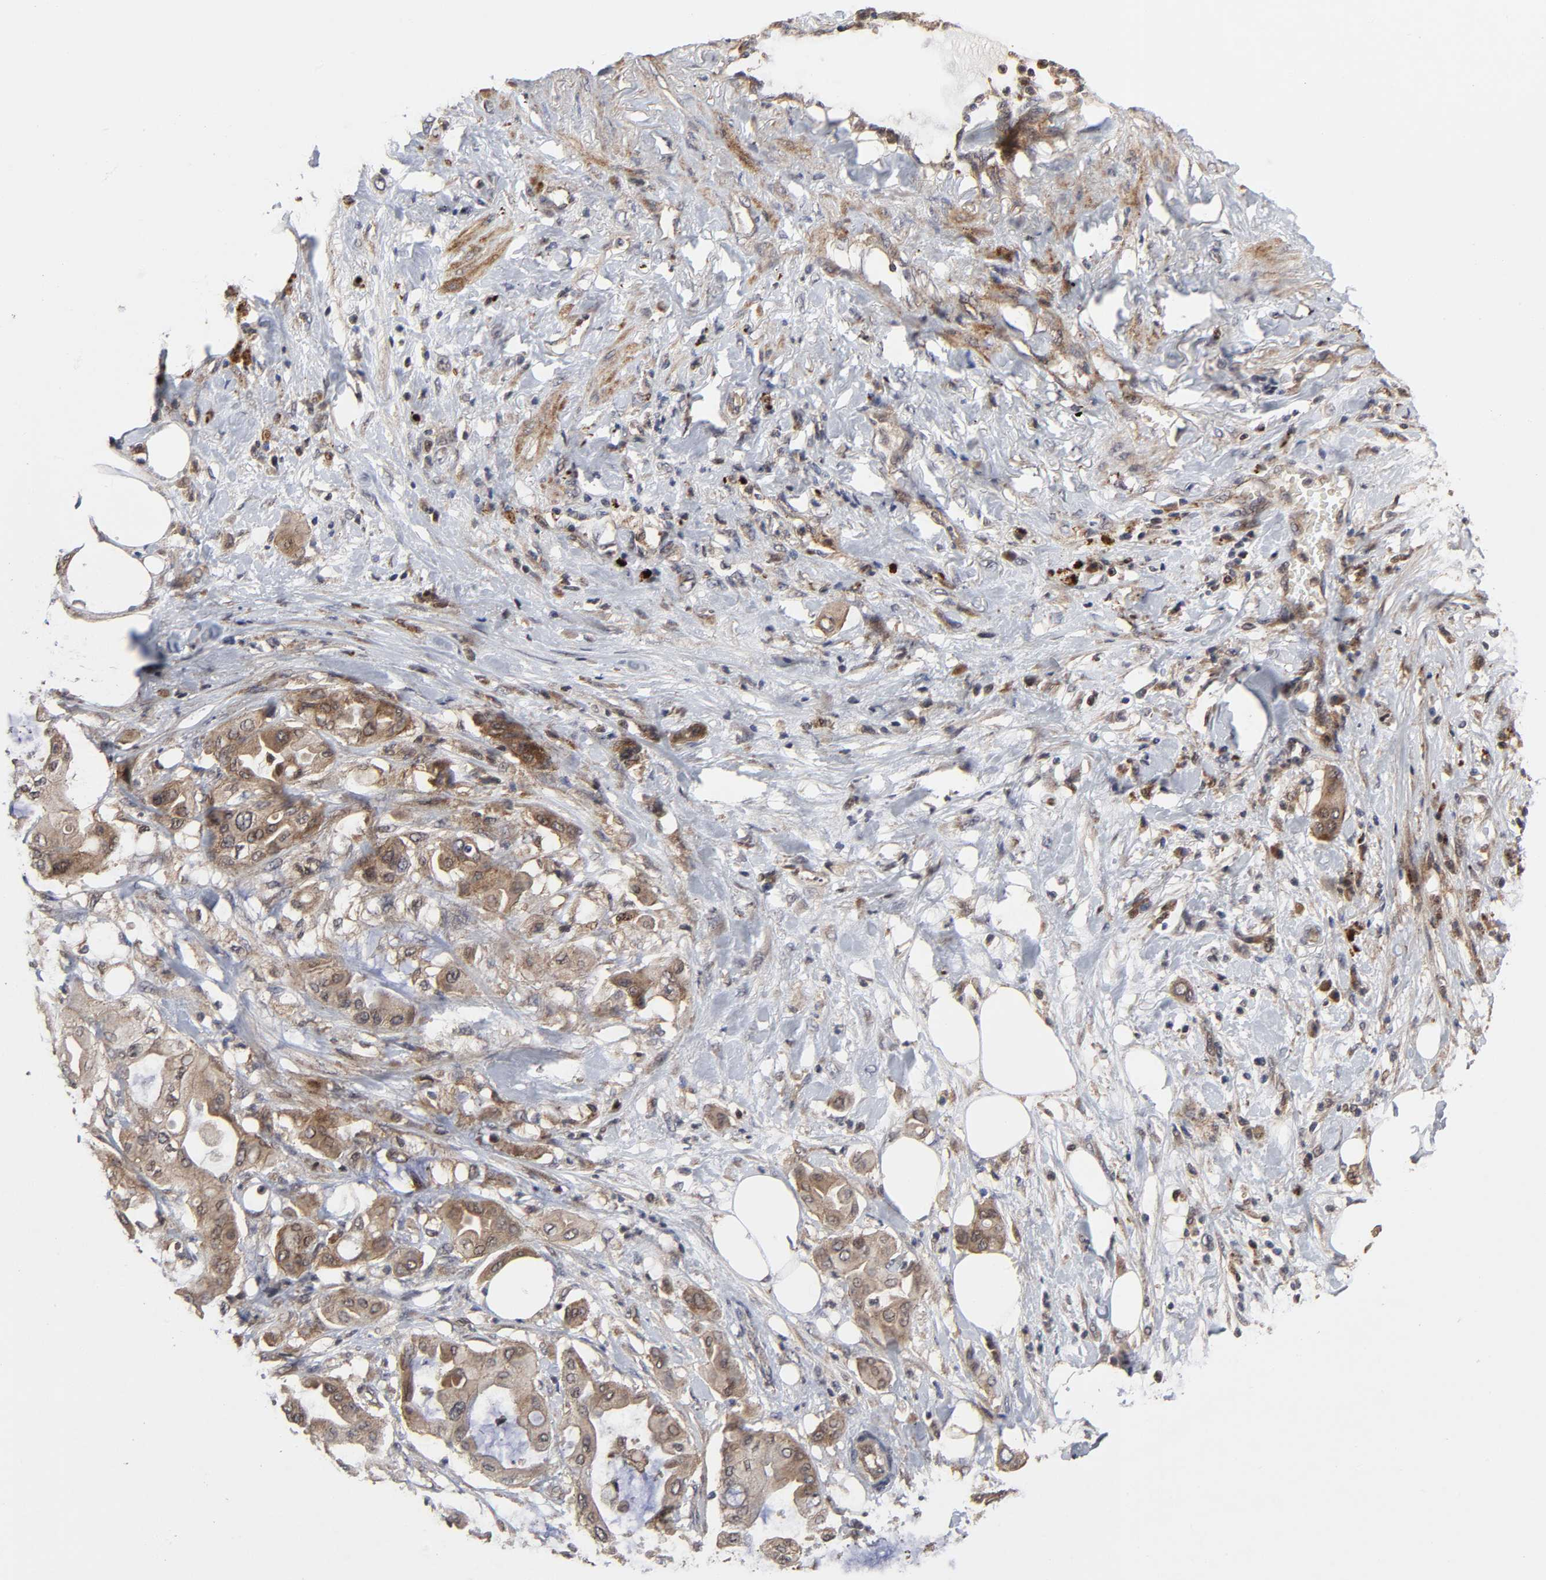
{"staining": {"intensity": "weak", "quantity": ">75%", "location": "cytoplasmic/membranous,nuclear"}, "tissue": "pancreatic cancer", "cell_type": "Tumor cells", "image_type": "cancer", "snomed": [{"axis": "morphology", "description": "Adenocarcinoma, NOS"}, {"axis": "morphology", "description": "Adenocarcinoma, metastatic, NOS"}, {"axis": "topography", "description": "Lymph node"}, {"axis": "topography", "description": "Pancreas"}, {"axis": "topography", "description": "Duodenum"}], "caption": "A low amount of weak cytoplasmic/membranous and nuclear positivity is present in approximately >75% of tumor cells in adenocarcinoma (pancreatic) tissue.", "gene": "CASP9", "patient": {"sex": "female", "age": 64}}